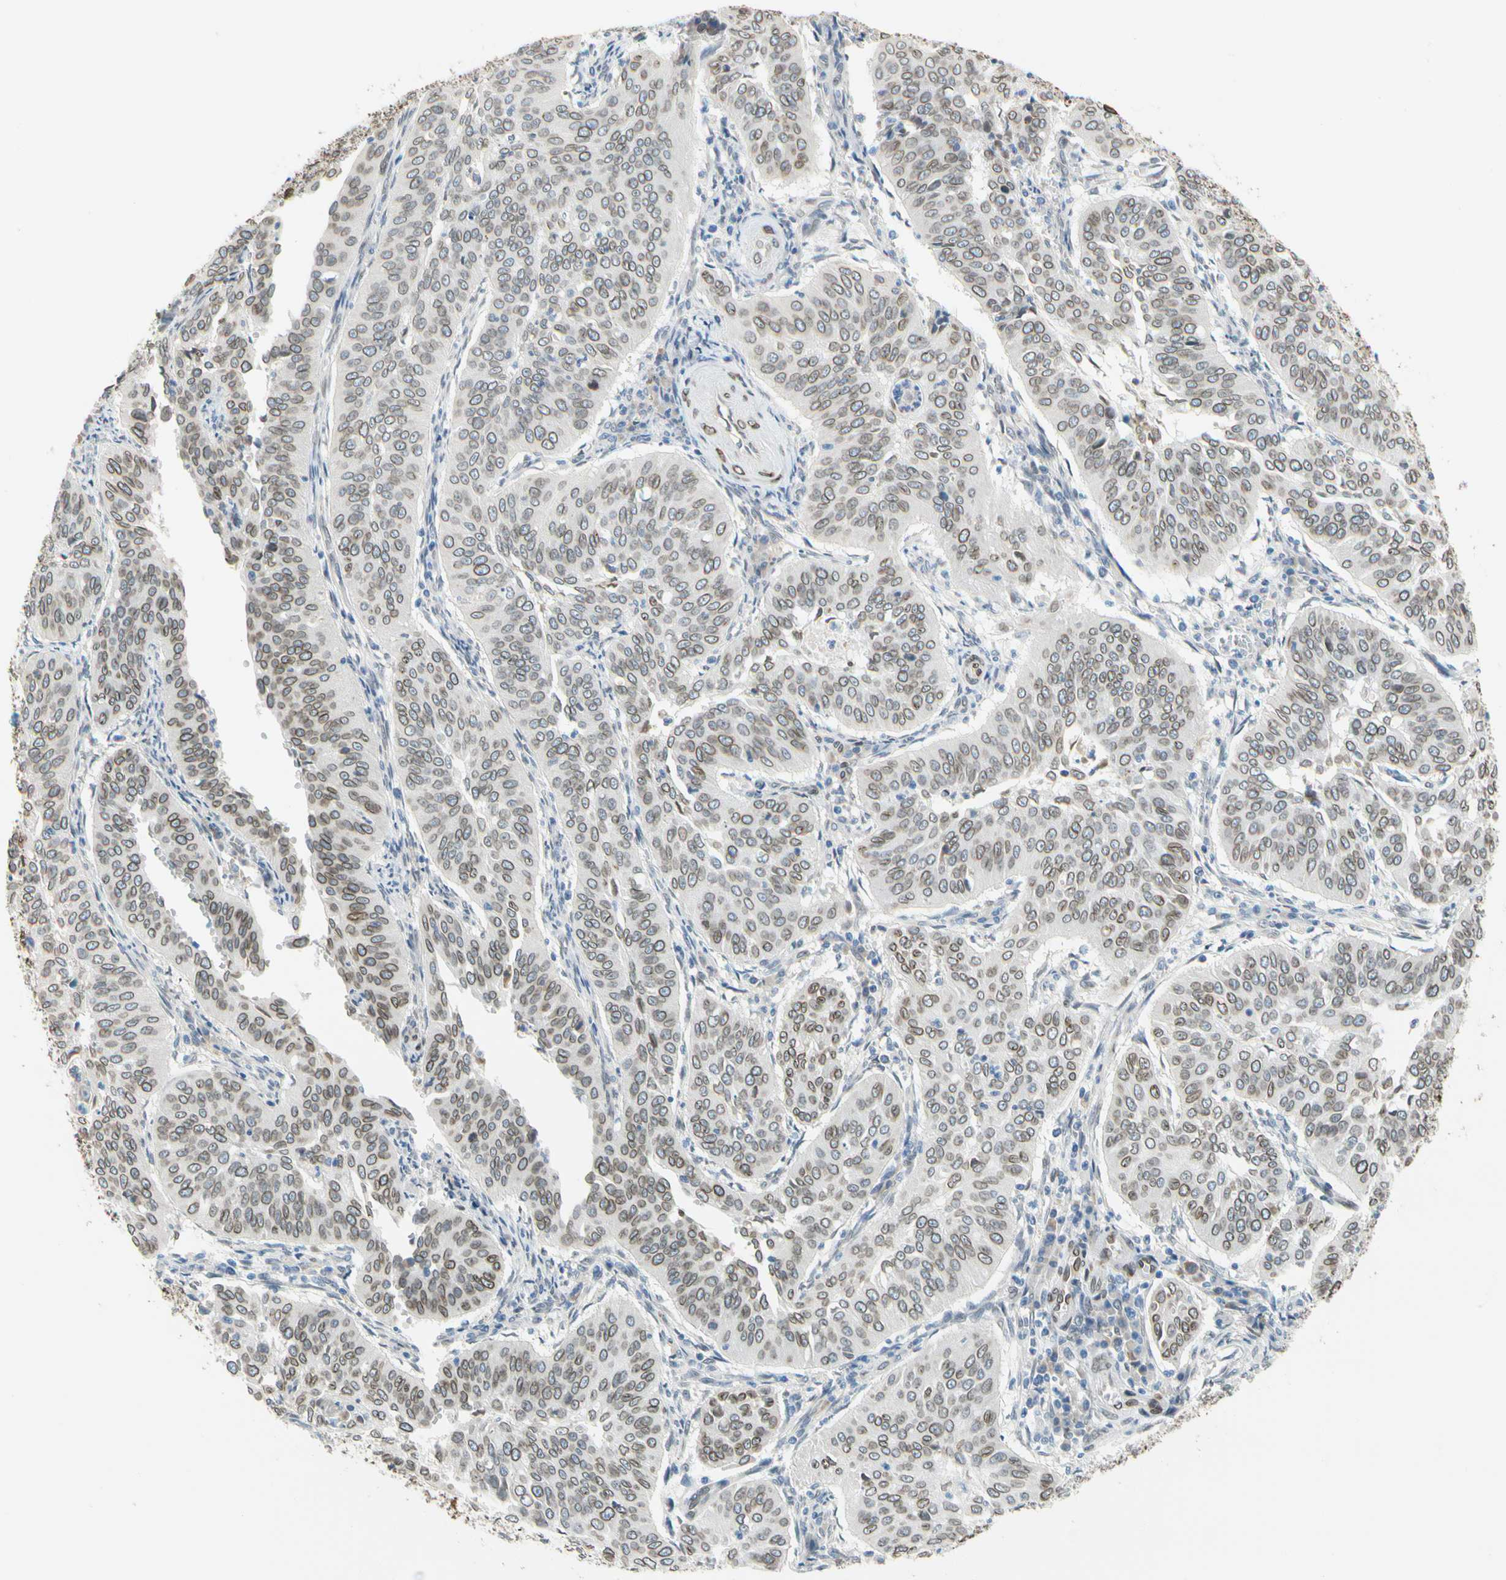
{"staining": {"intensity": "moderate", "quantity": ">75%", "location": "cytoplasmic/membranous,nuclear"}, "tissue": "cervical cancer", "cell_type": "Tumor cells", "image_type": "cancer", "snomed": [{"axis": "morphology", "description": "Normal tissue, NOS"}, {"axis": "morphology", "description": "Squamous cell carcinoma, NOS"}, {"axis": "topography", "description": "Cervix"}], "caption": "Cervical cancer (squamous cell carcinoma) stained with immunohistochemistry (IHC) exhibits moderate cytoplasmic/membranous and nuclear staining in approximately >75% of tumor cells.", "gene": "SUN1", "patient": {"sex": "female", "age": 39}}